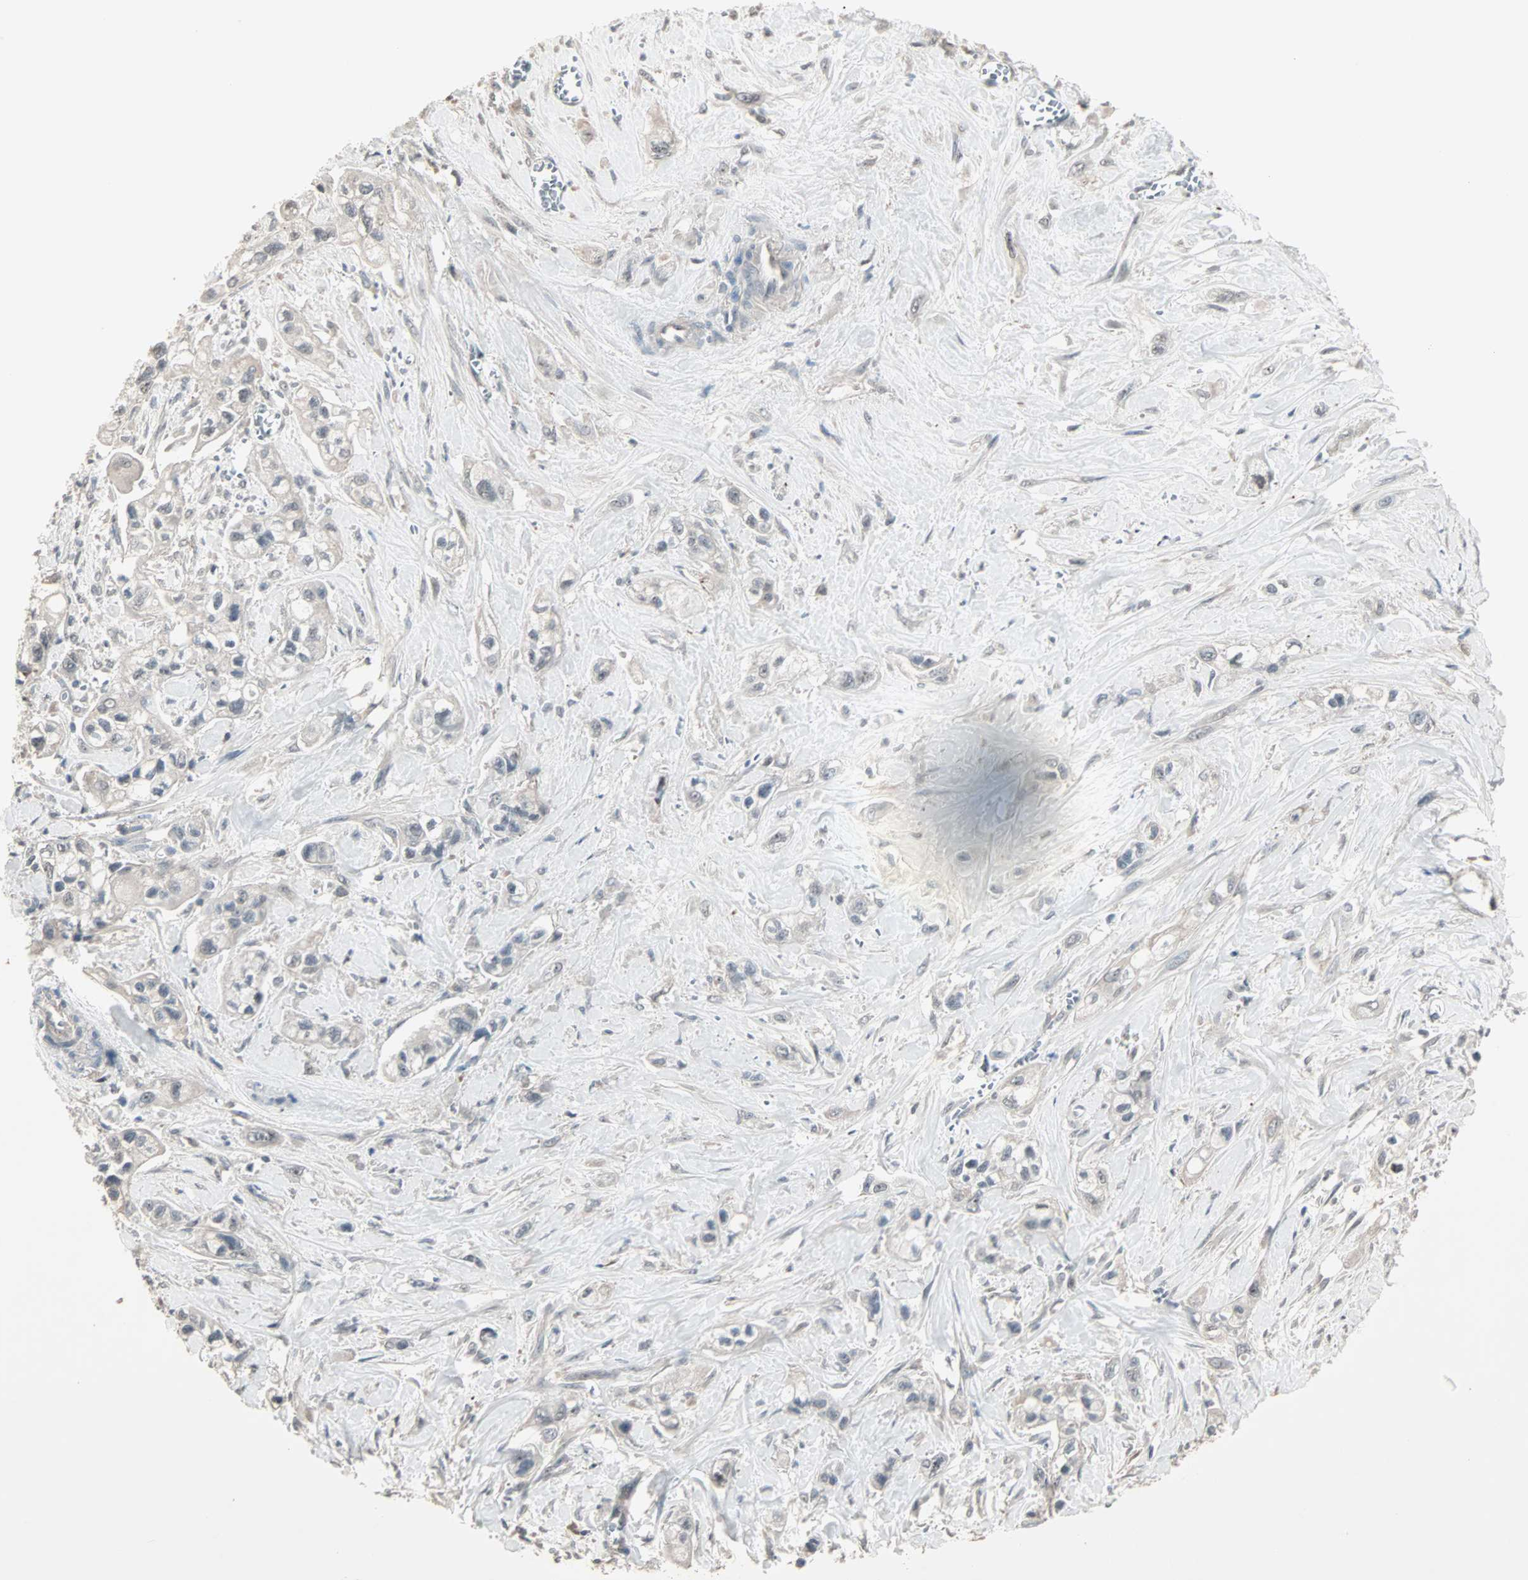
{"staining": {"intensity": "weak", "quantity": ">75%", "location": "cytoplasmic/membranous"}, "tissue": "pancreatic cancer", "cell_type": "Tumor cells", "image_type": "cancer", "snomed": [{"axis": "morphology", "description": "Adenocarcinoma, NOS"}, {"axis": "topography", "description": "Pancreas"}], "caption": "Adenocarcinoma (pancreatic) stained with immunohistochemistry (IHC) displays weak cytoplasmic/membranous positivity in approximately >75% of tumor cells. Using DAB (3,3'-diaminobenzidine) (brown) and hematoxylin (blue) stains, captured at high magnification using brightfield microscopy.", "gene": "KDM4A", "patient": {"sex": "male", "age": 74}}